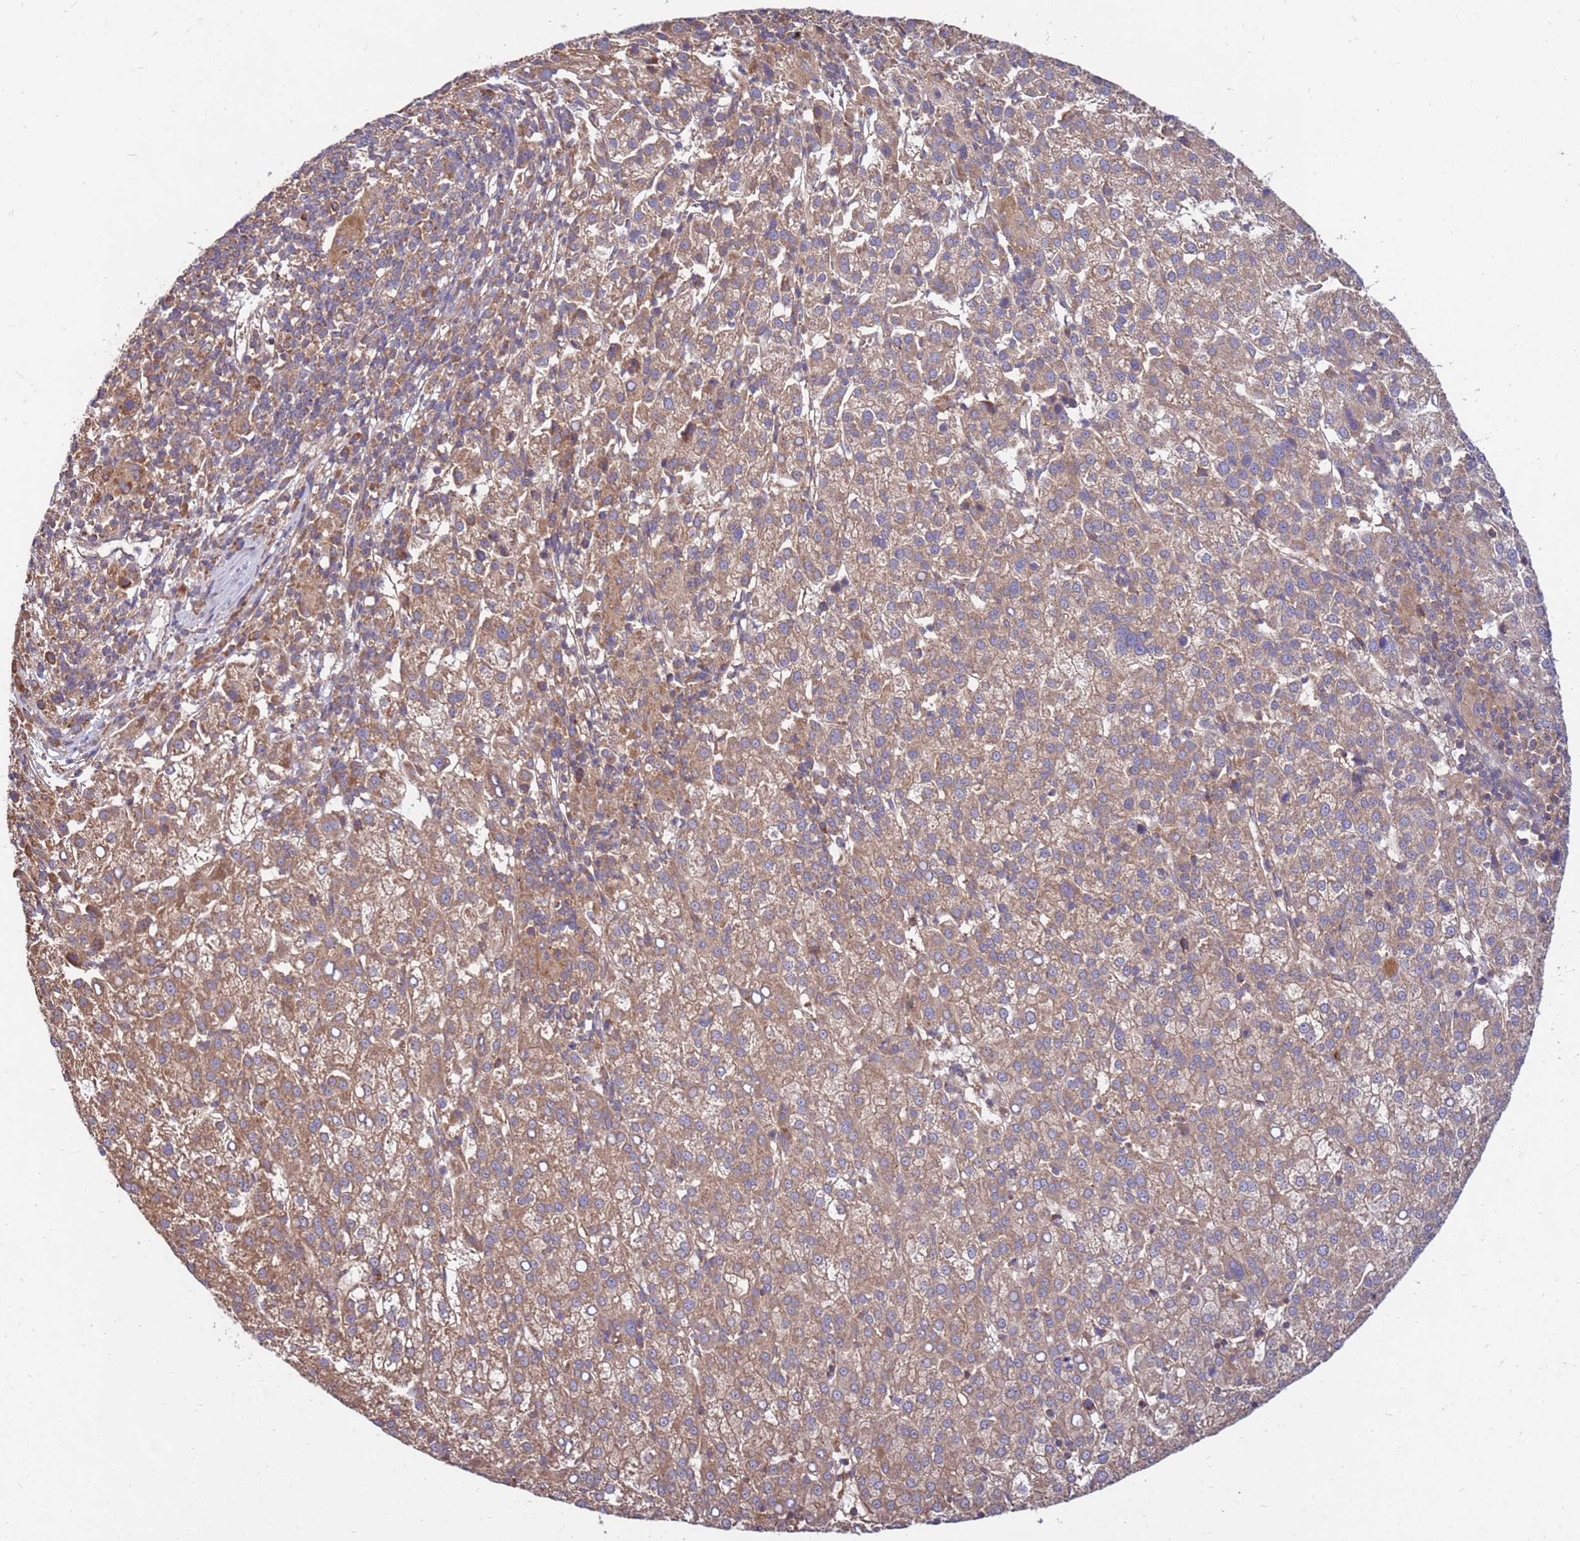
{"staining": {"intensity": "moderate", "quantity": ">75%", "location": "cytoplasmic/membranous"}, "tissue": "liver cancer", "cell_type": "Tumor cells", "image_type": "cancer", "snomed": [{"axis": "morphology", "description": "Carcinoma, Hepatocellular, NOS"}, {"axis": "topography", "description": "Liver"}], "caption": "Human liver cancer stained with a brown dye displays moderate cytoplasmic/membranous positive expression in approximately >75% of tumor cells.", "gene": "SLC44A5", "patient": {"sex": "female", "age": 58}}